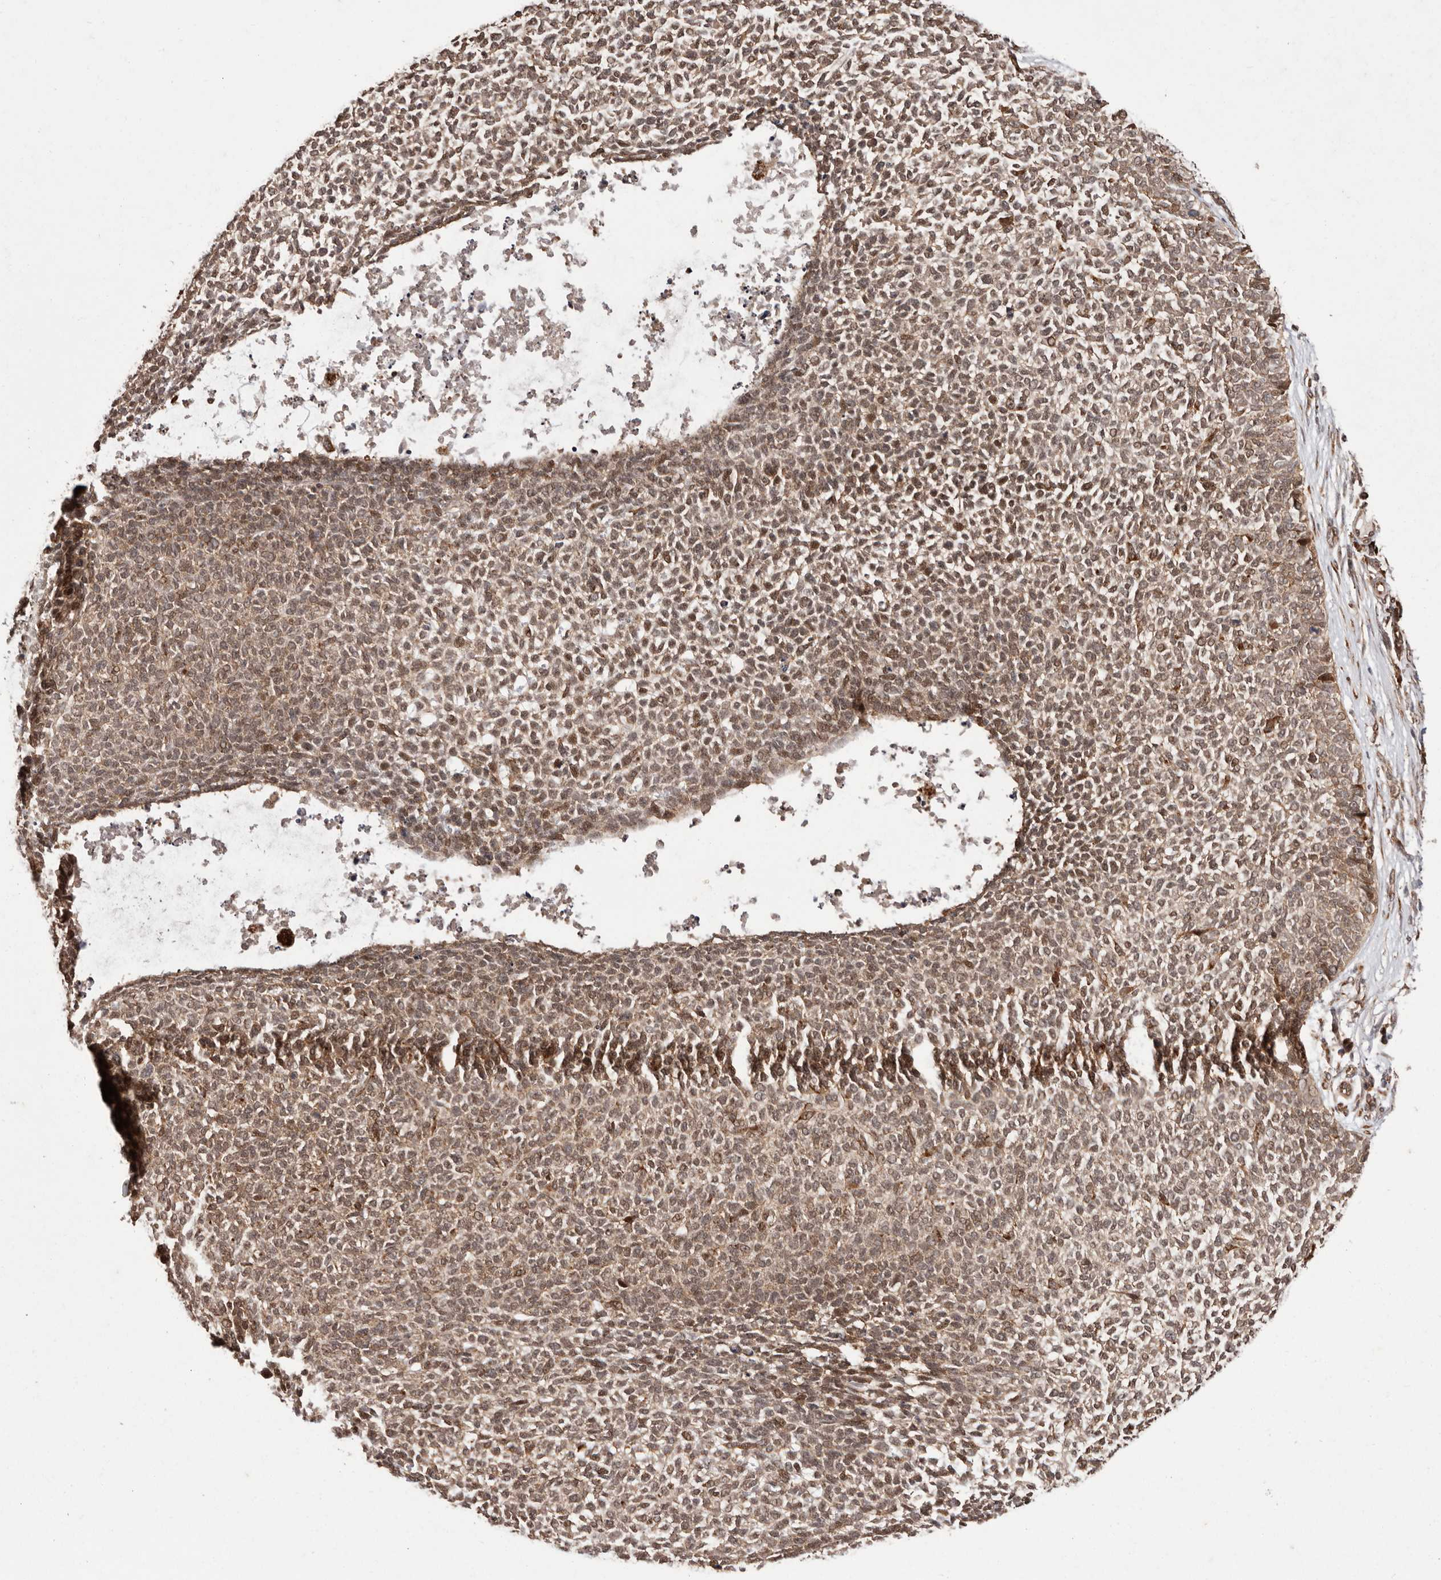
{"staining": {"intensity": "moderate", "quantity": ">75%", "location": "cytoplasmic/membranous"}, "tissue": "skin cancer", "cell_type": "Tumor cells", "image_type": "cancer", "snomed": [{"axis": "morphology", "description": "Basal cell carcinoma"}, {"axis": "topography", "description": "Skin"}], "caption": "Moderate cytoplasmic/membranous staining is identified in approximately >75% of tumor cells in skin cancer.", "gene": "LRGUK", "patient": {"sex": "female", "age": 84}}